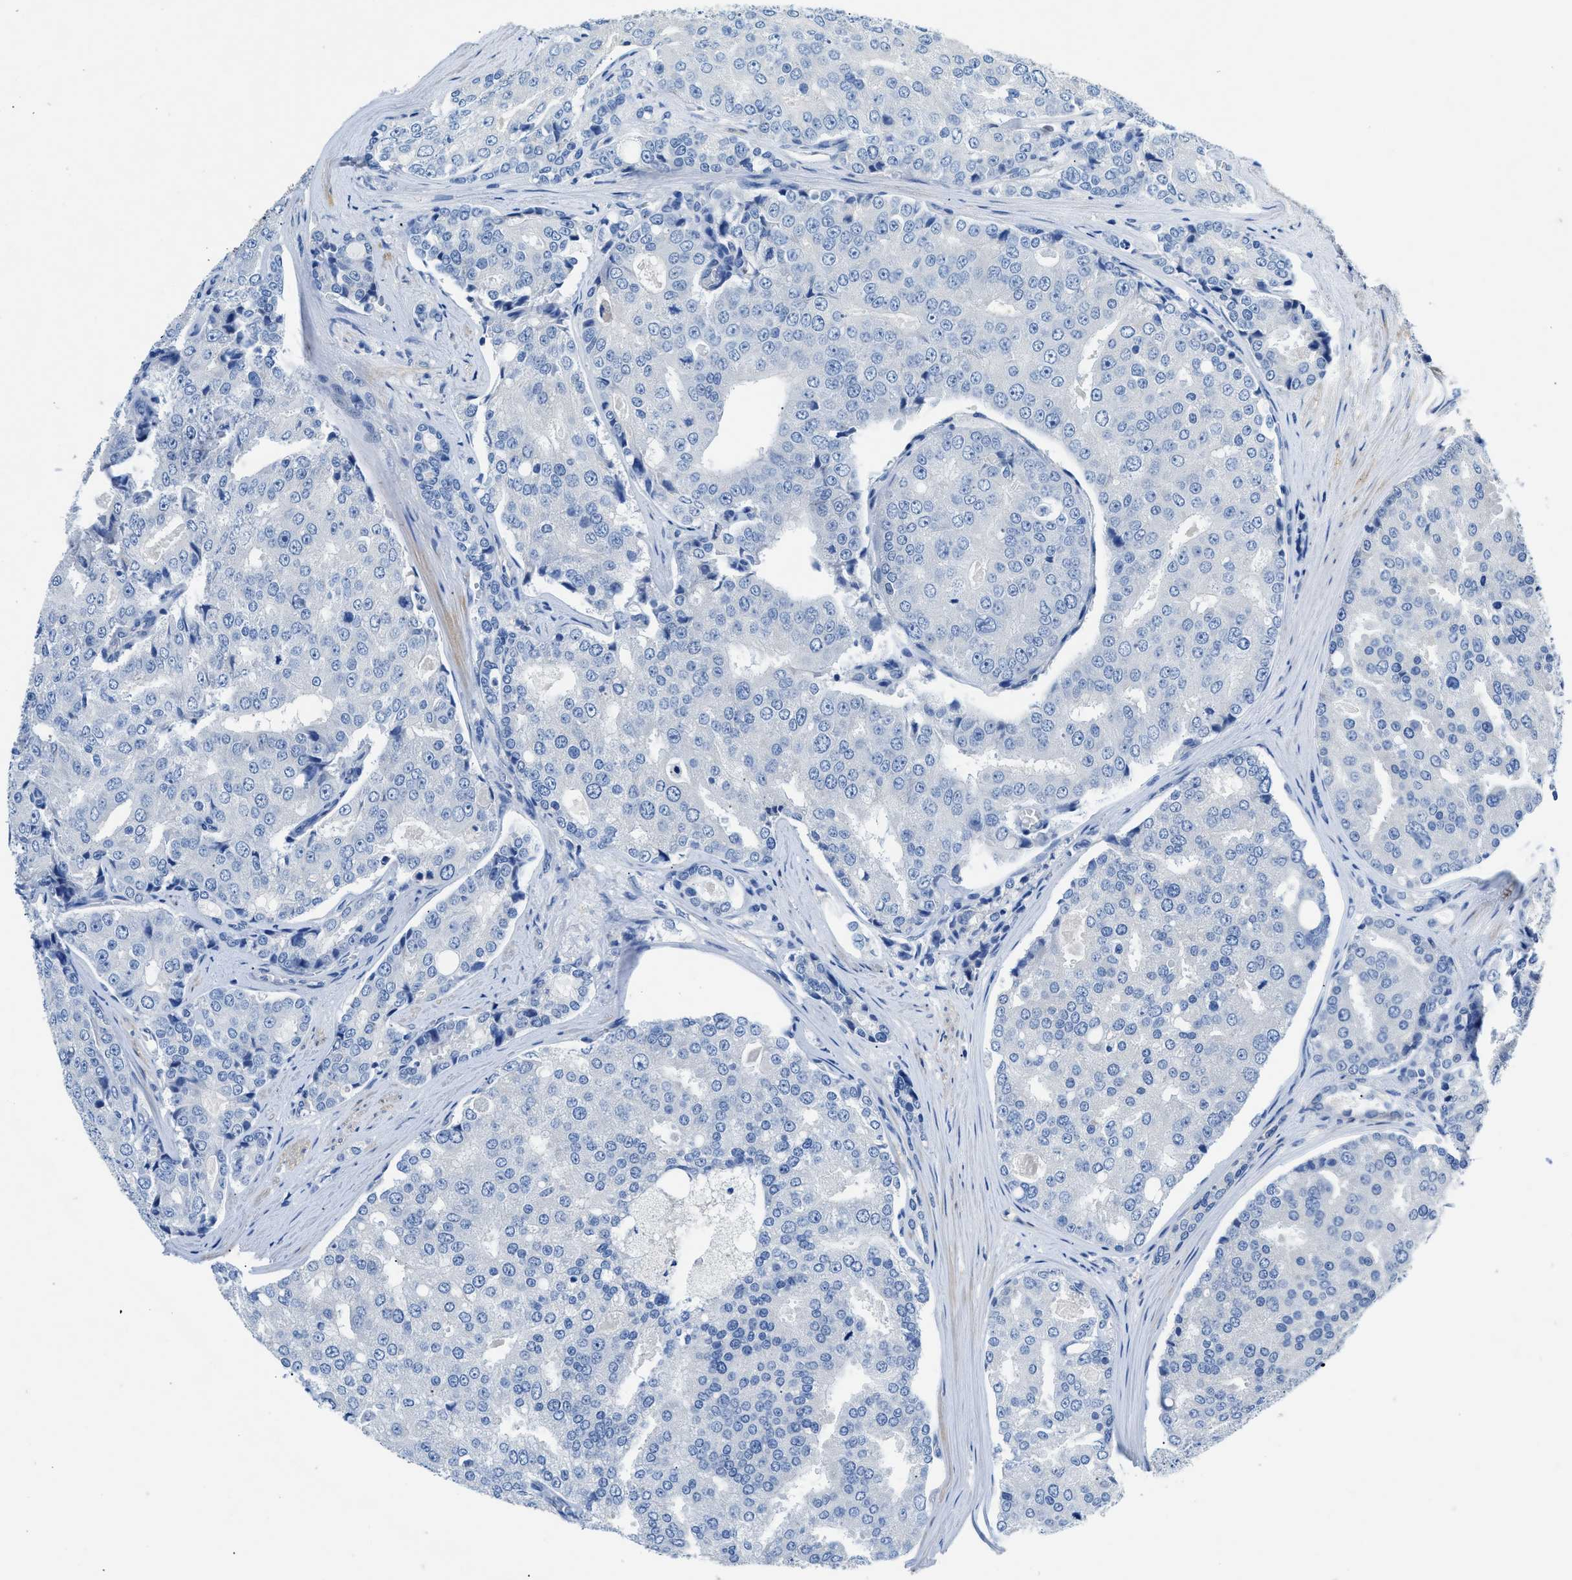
{"staining": {"intensity": "negative", "quantity": "none", "location": "none"}, "tissue": "prostate cancer", "cell_type": "Tumor cells", "image_type": "cancer", "snomed": [{"axis": "morphology", "description": "Adenocarcinoma, High grade"}, {"axis": "topography", "description": "Prostate"}], "caption": "Prostate cancer stained for a protein using immunohistochemistry exhibits no expression tumor cells.", "gene": "SLC10A6", "patient": {"sex": "male", "age": 50}}